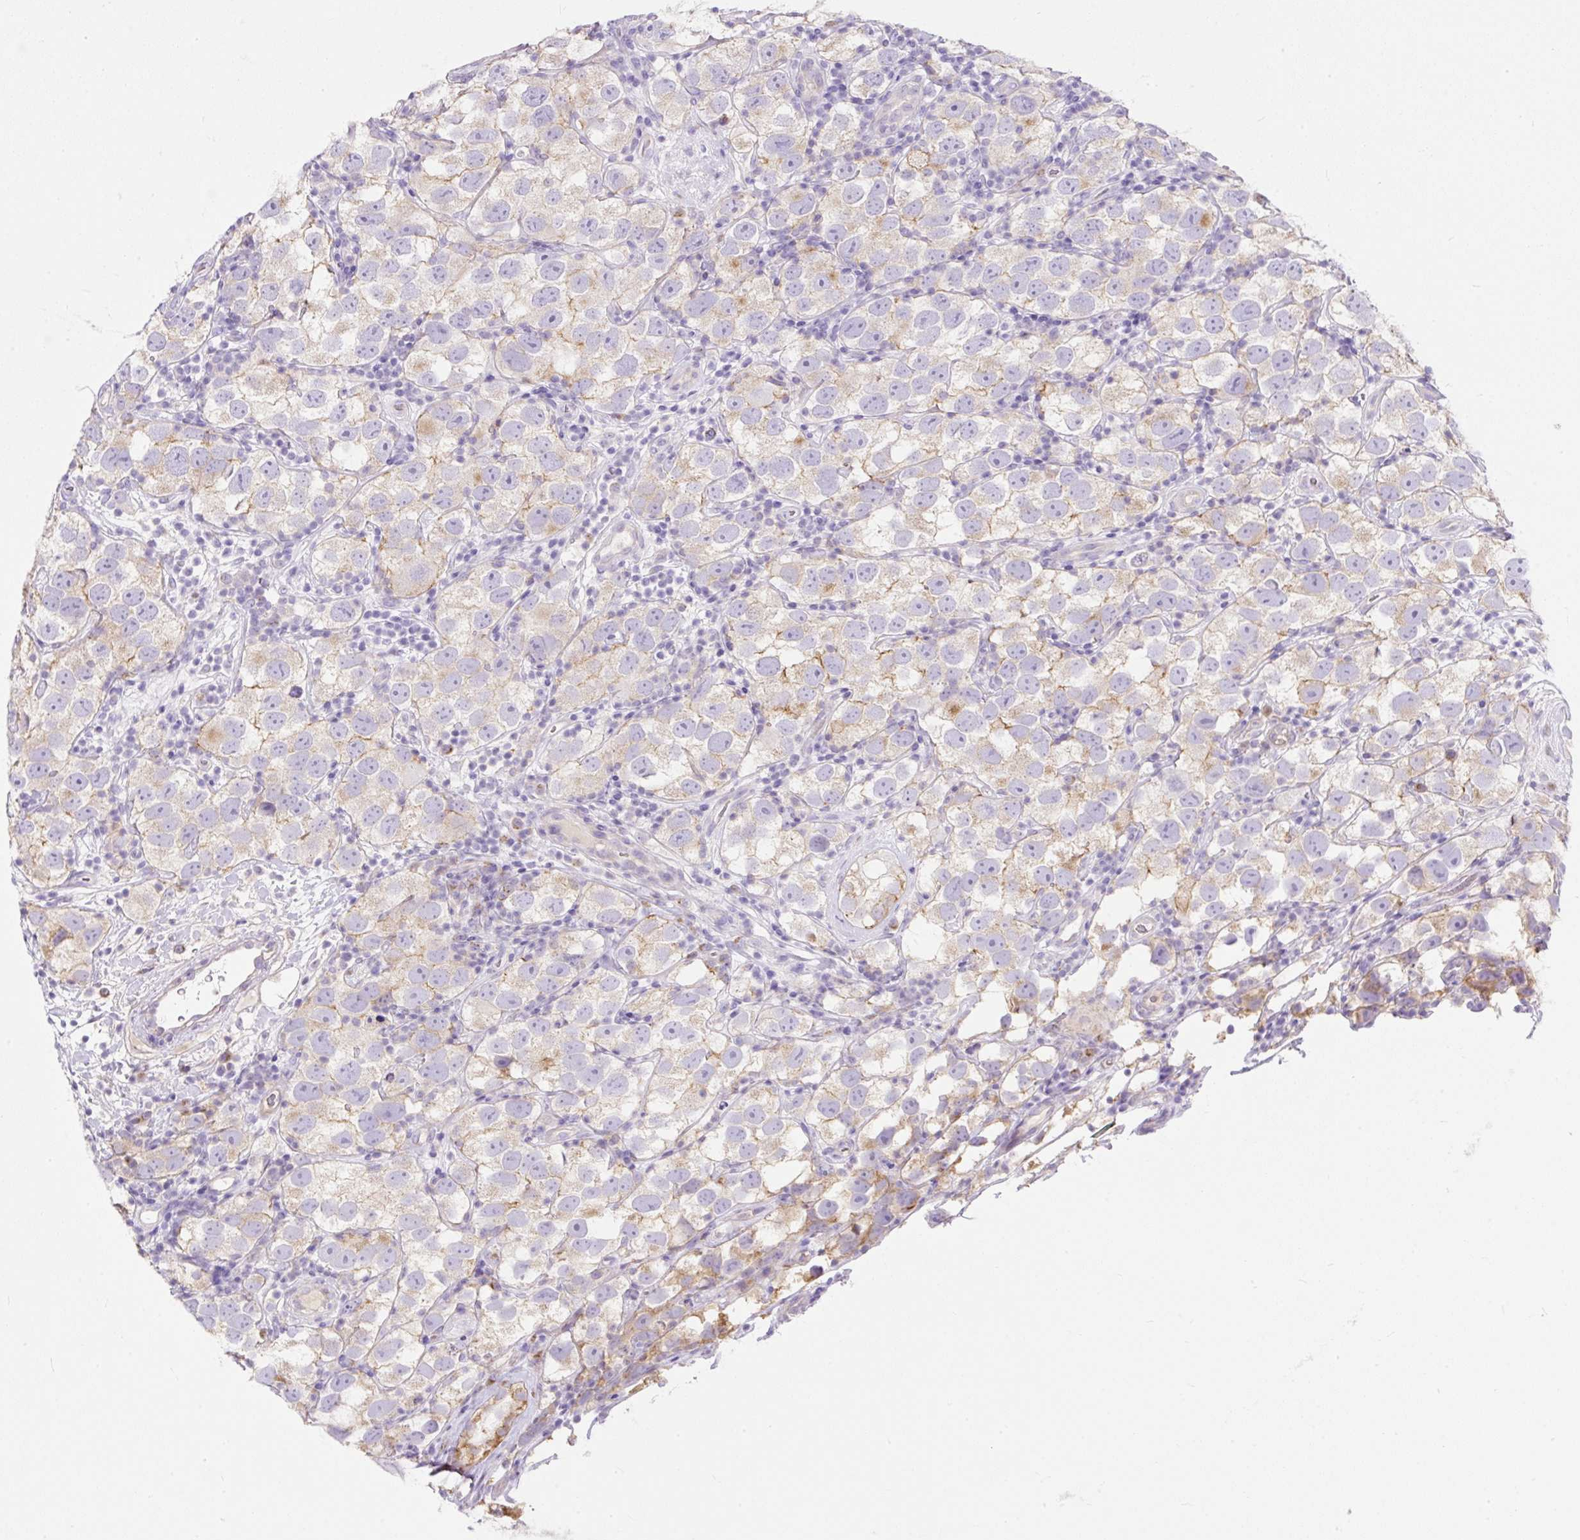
{"staining": {"intensity": "weak", "quantity": "25%-75%", "location": "cytoplasmic/membranous"}, "tissue": "testis cancer", "cell_type": "Tumor cells", "image_type": "cancer", "snomed": [{"axis": "morphology", "description": "Seminoma, NOS"}, {"axis": "topography", "description": "Testis"}], "caption": "High-magnification brightfield microscopy of testis cancer stained with DAB (3,3'-diaminobenzidine) (brown) and counterstained with hematoxylin (blue). tumor cells exhibit weak cytoplasmic/membranous positivity is identified in approximately25%-75% of cells. Immunohistochemistry (ihc) stains the protein in brown and the nuclei are stained blue.", "gene": "SUSD5", "patient": {"sex": "male", "age": 26}}